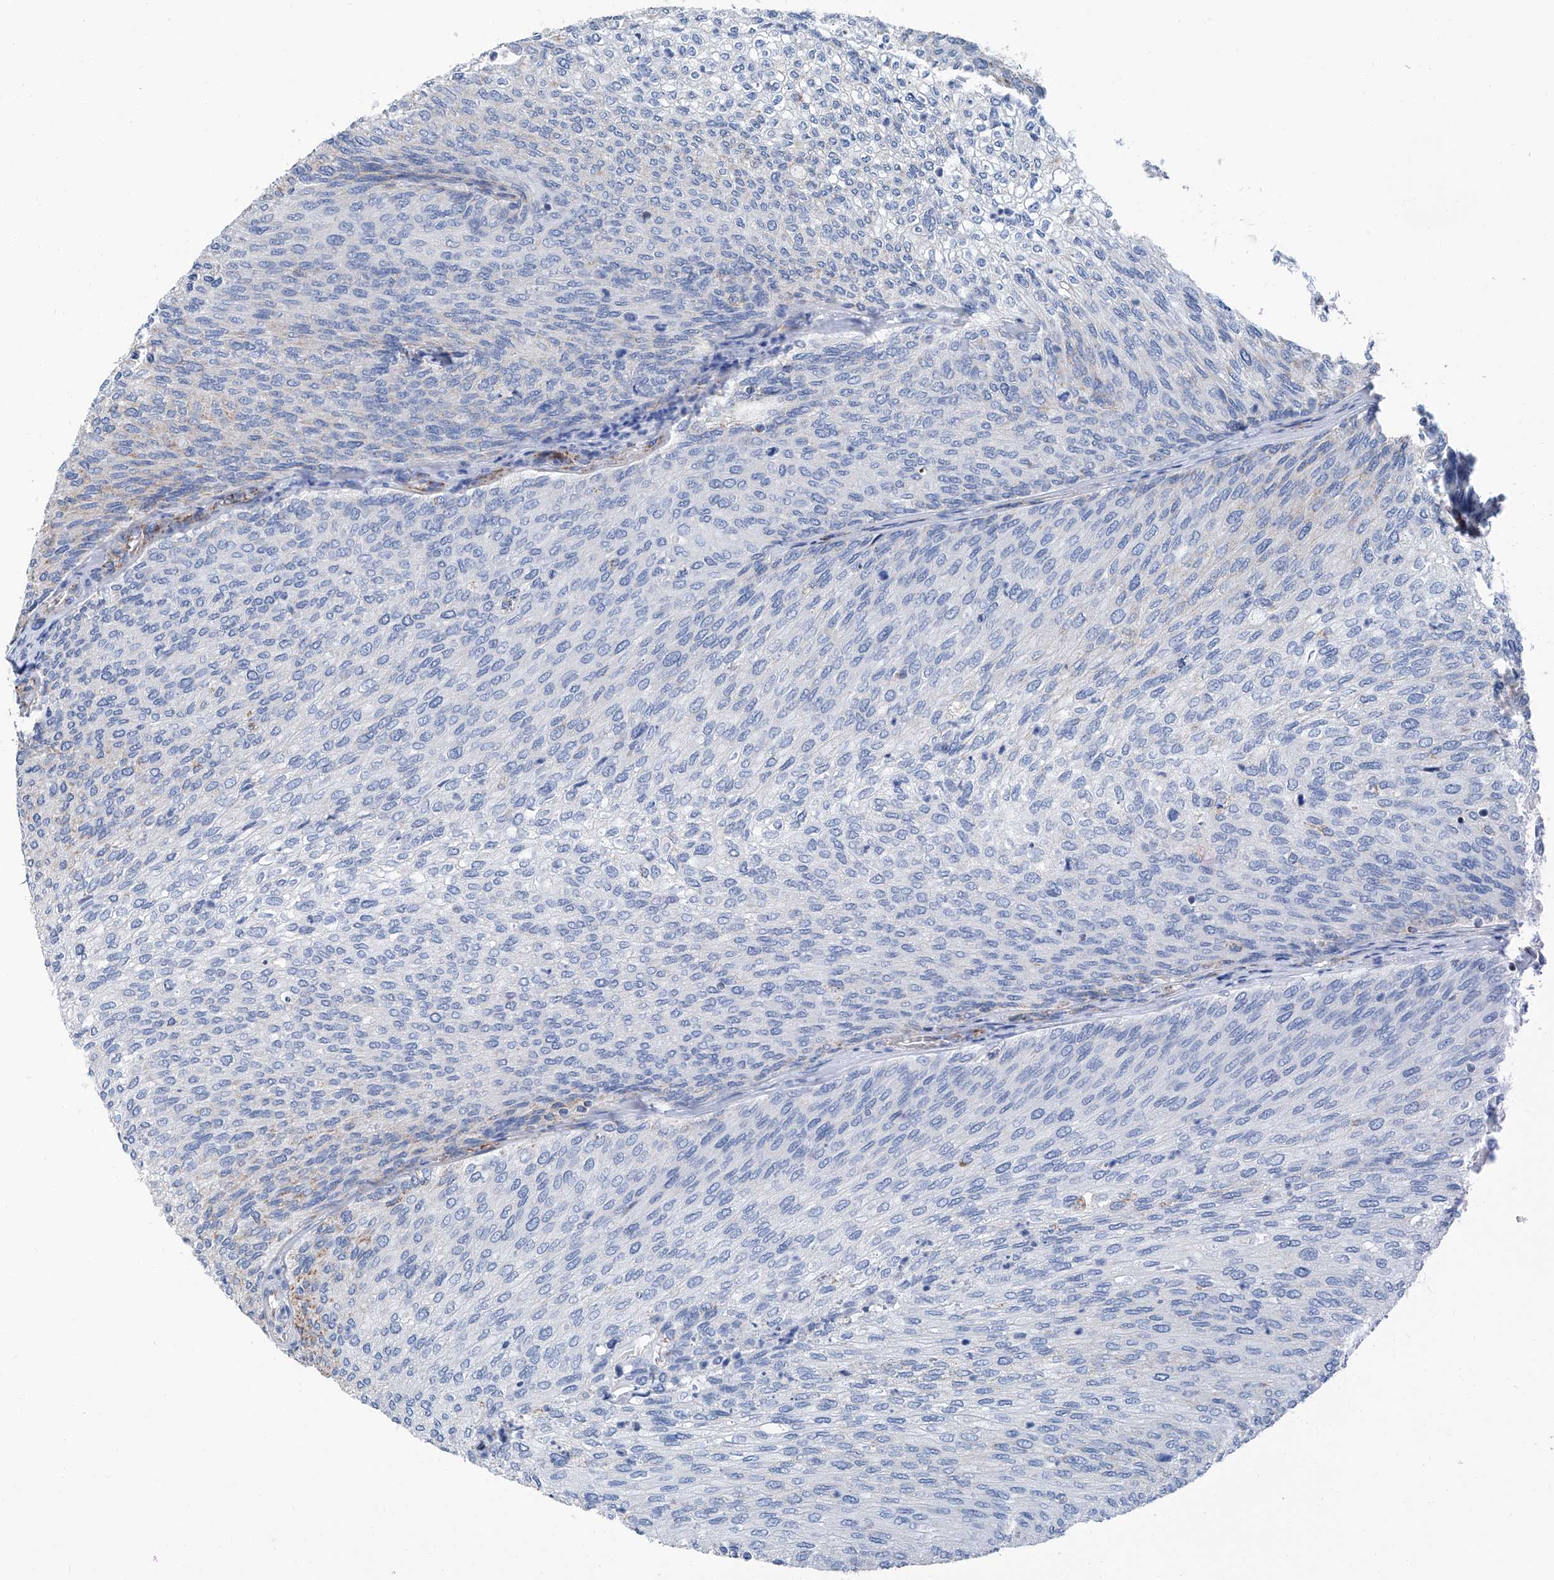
{"staining": {"intensity": "moderate", "quantity": "<25%", "location": "cytoplasmic/membranous"}, "tissue": "urothelial cancer", "cell_type": "Tumor cells", "image_type": "cancer", "snomed": [{"axis": "morphology", "description": "Urothelial carcinoma, Low grade"}, {"axis": "topography", "description": "Urinary bladder"}], "caption": "A low amount of moderate cytoplasmic/membranous expression is seen in about <25% of tumor cells in urothelial cancer tissue.", "gene": "MT-ND1", "patient": {"sex": "female", "age": 79}}